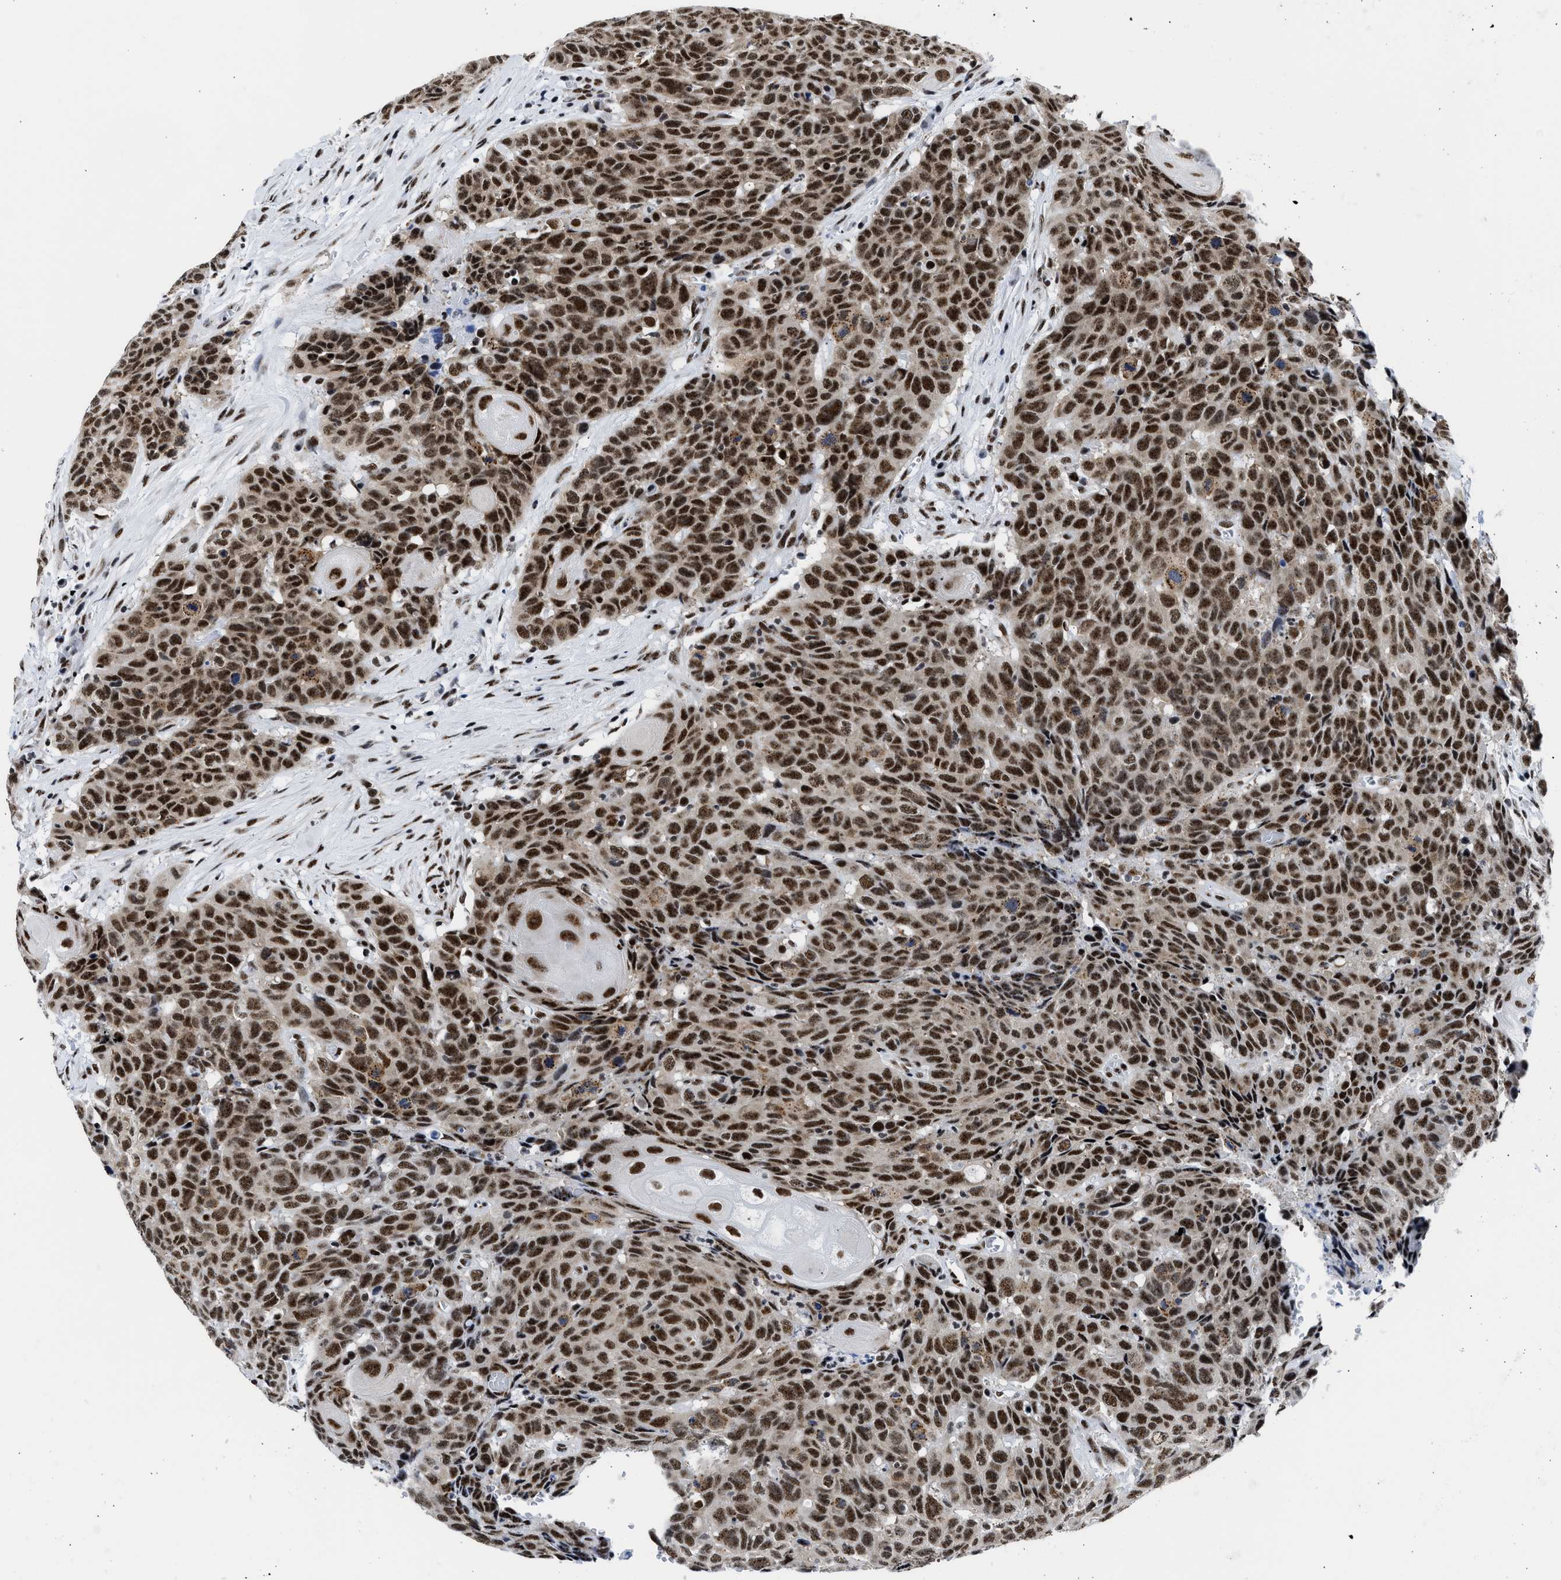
{"staining": {"intensity": "strong", "quantity": ">75%", "location": "nuclear"}, "tissue": "head and neck cancer", "cell_type": "Tumor cells", "image_type": "cancer", "snomed": [{"axis": "morphology", "description": "Squamous cell carcinoma, NOS"}, {"axis": "topography", "description": "Head-Neck"}], "caption": "Tumor cells reveal high levels of strong nuclear positivity in approximately >75% of cells in human head and neck cancer (squamous cell carcinoma). Using DAB (3,3'-diaminobenzidine) (brown) and hematoxylin (blue) stains, captured at high magnification using brightfield microscopy.", "gene": "RBM8A", "patient": {"sex": "male", "age": 66}}